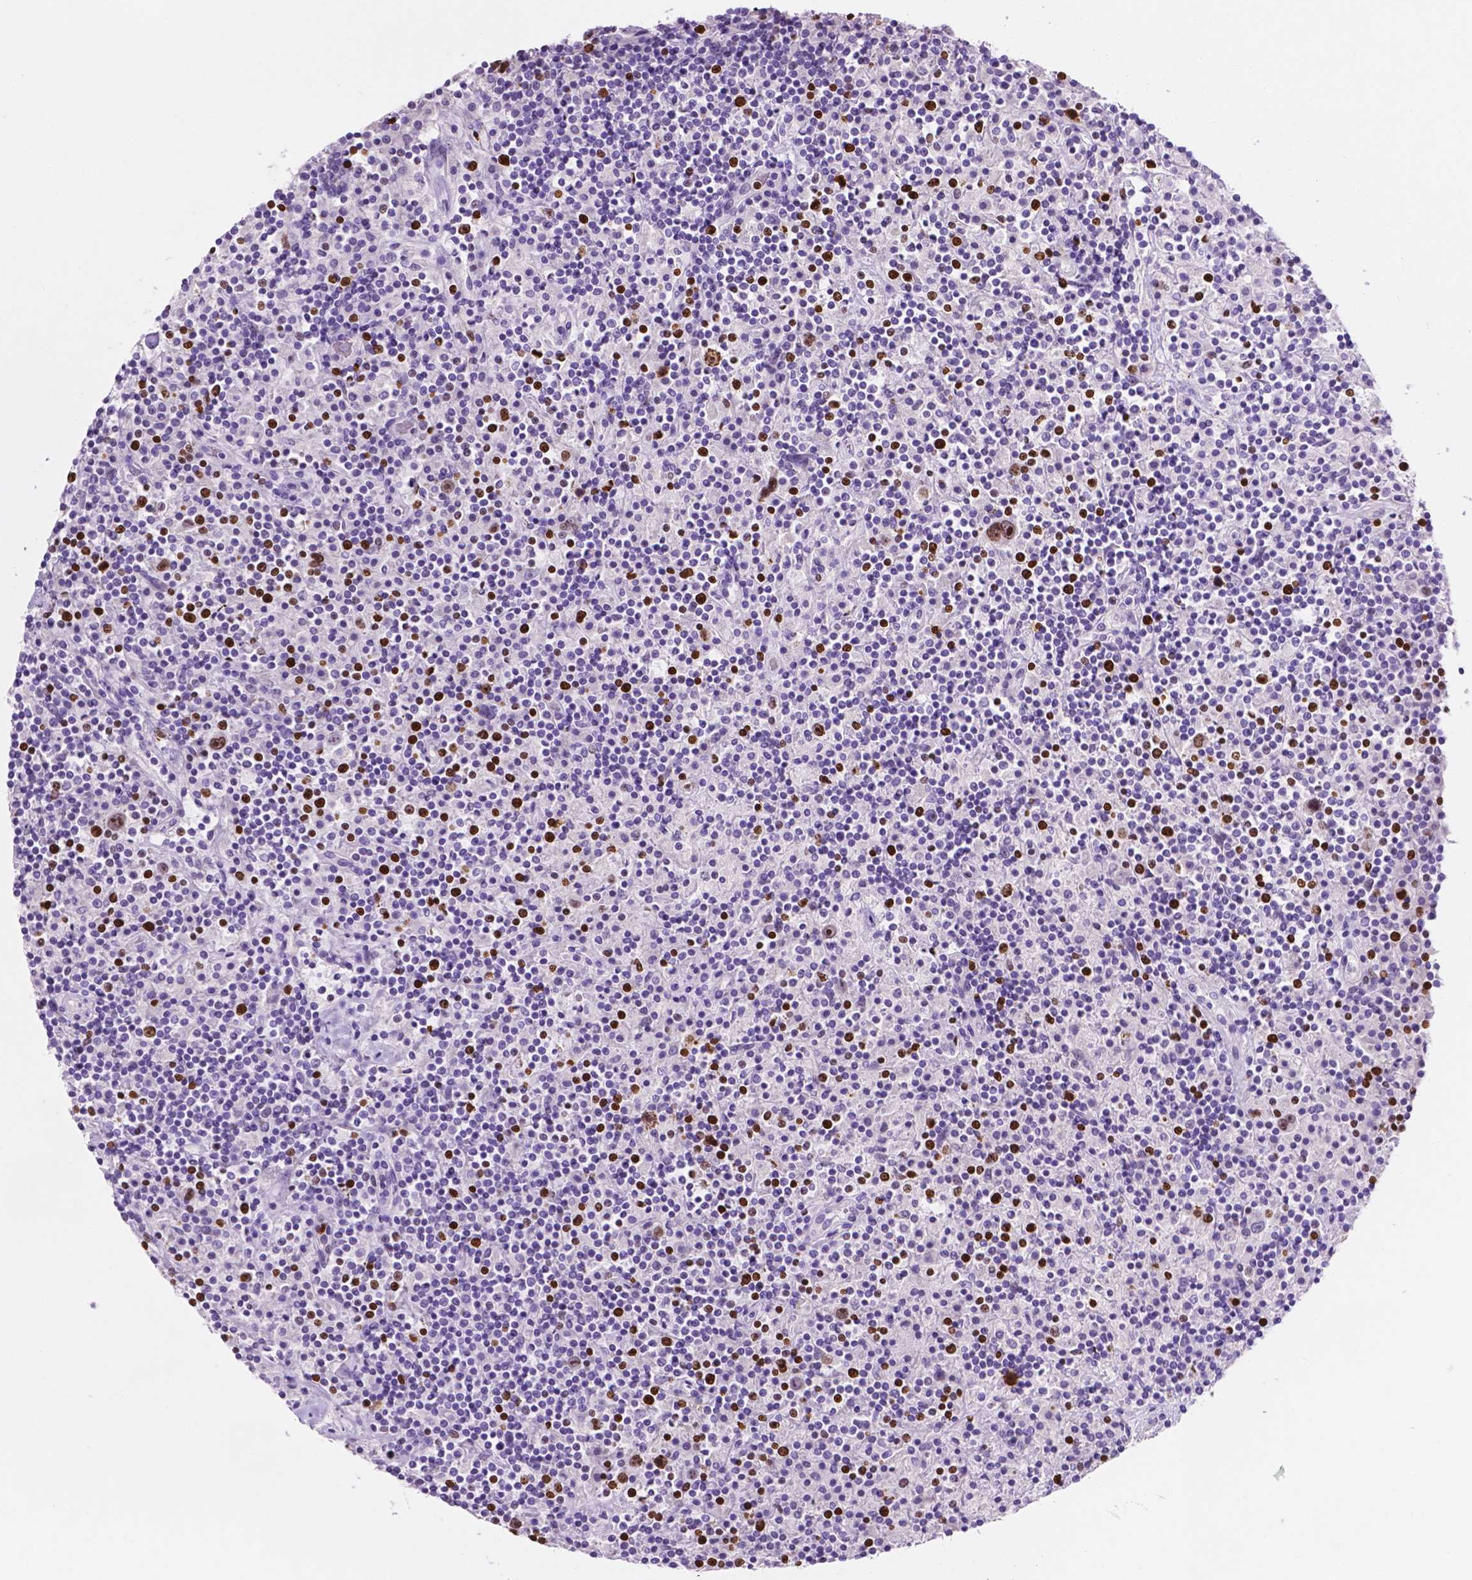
{"staining": {"intensity": "strong", "quantity": ">75%", "location": "nuclear"}, "tissue": "lymphoma", "cell_type": "Tumor cells", "image_type": "cancer", "snomed": [{"axis": "morphology", "description": "Hodgkin's disease, NOS"}, {"axis": "topography", "description": "Lymph node"}], "caption": "Protein staining displays strong nuclear expression in approximately >75% of tumor cells in Hodgkin's disease.", "gene": "SIAH2", "patient": {"sex": "male", "age": 70}}